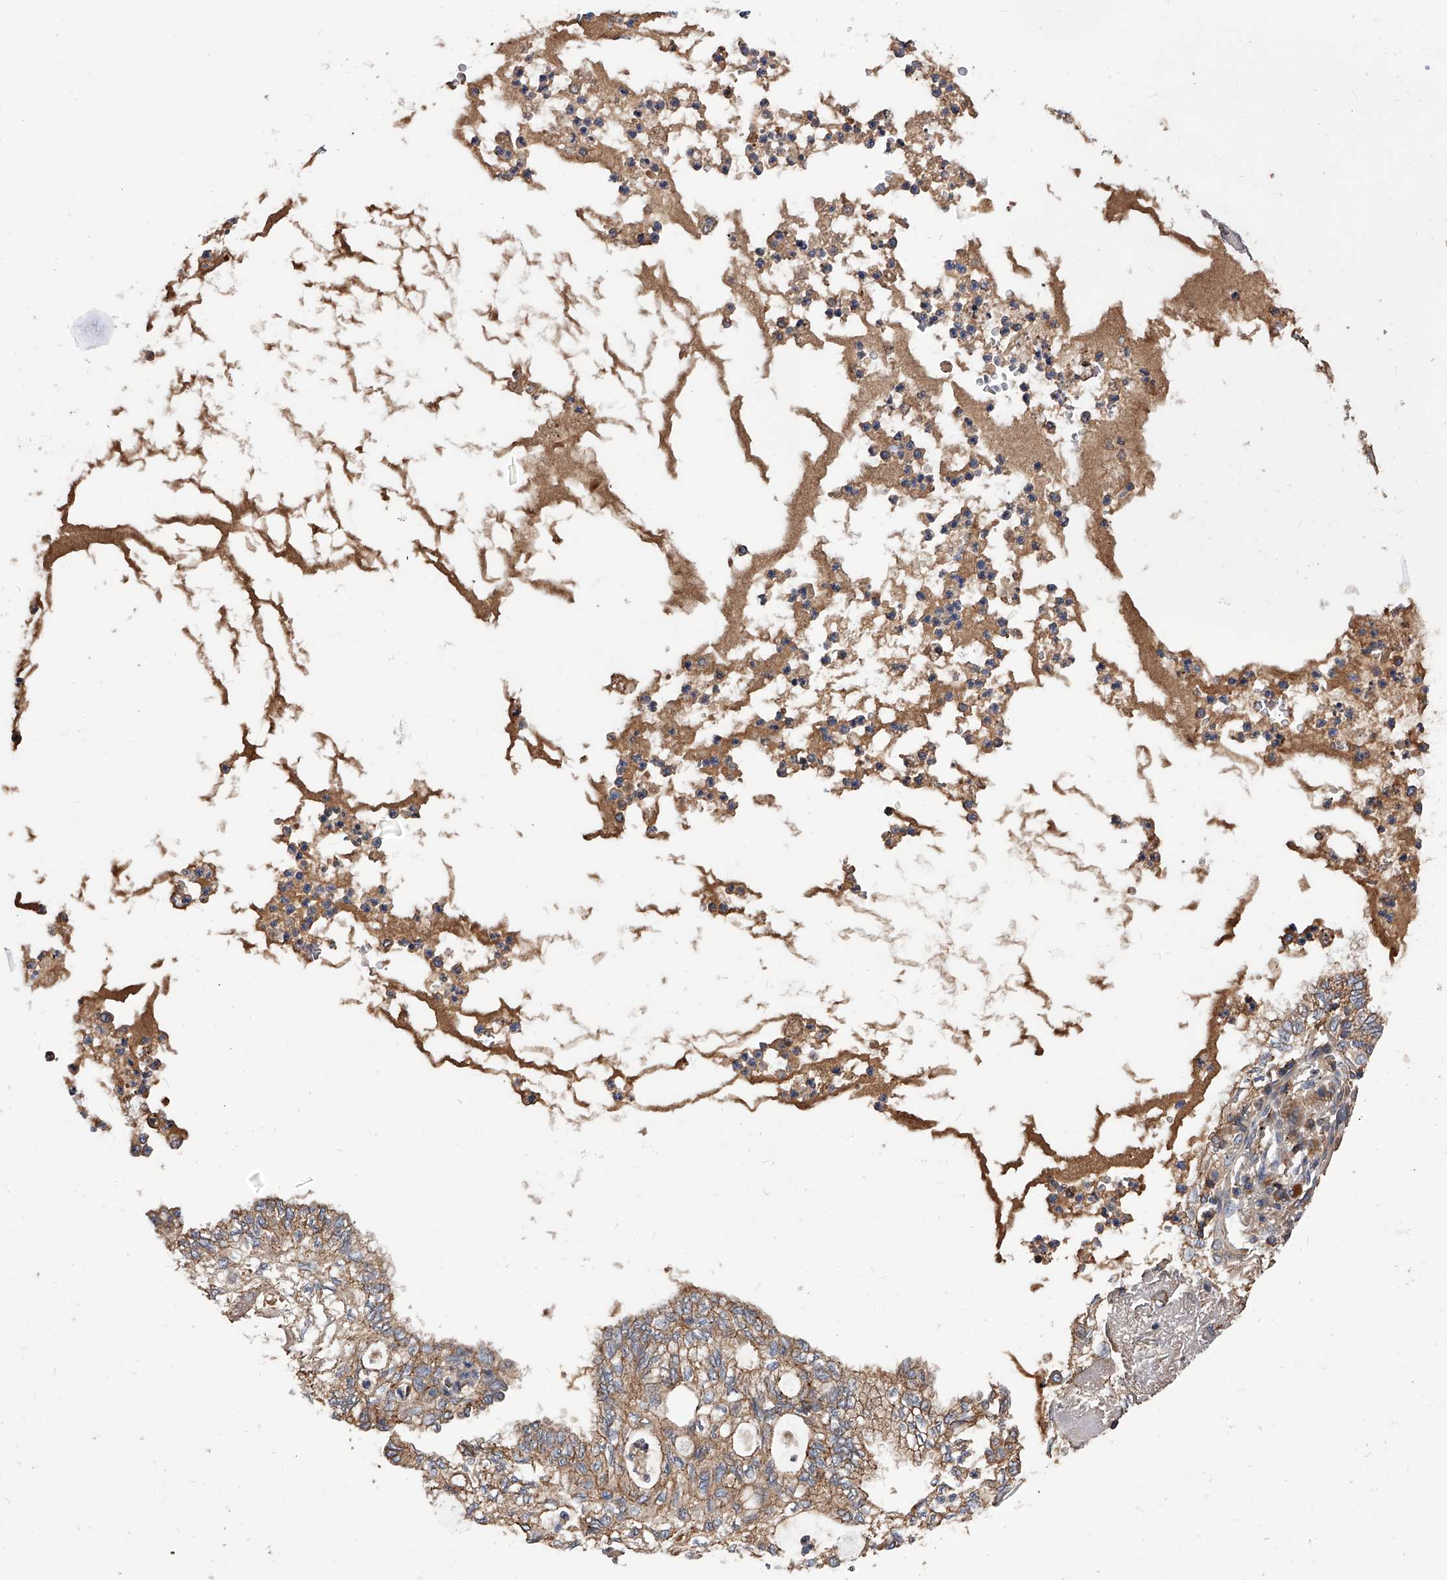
{"staining": {"intensity": "moderate", "quantity": ">75%", "location": "cytoplasmic/membranous"}, "tissue": "lung cancer", "cell_type": "Tumor cells", "image_type": "cancer", "snomed": [{"axis": "morphology", "description": "Adenocarcinoma, NOS"}, {"axis": "topography", "description": "Lung"}], "caption": "Tumor cells display medium levels of moderate cytoplasmic/membranous positivity in about >75% of cells in human lung adenocarcinoma.", "gene": "CUL7", "patient": {"sex": "female", "age": 70}}